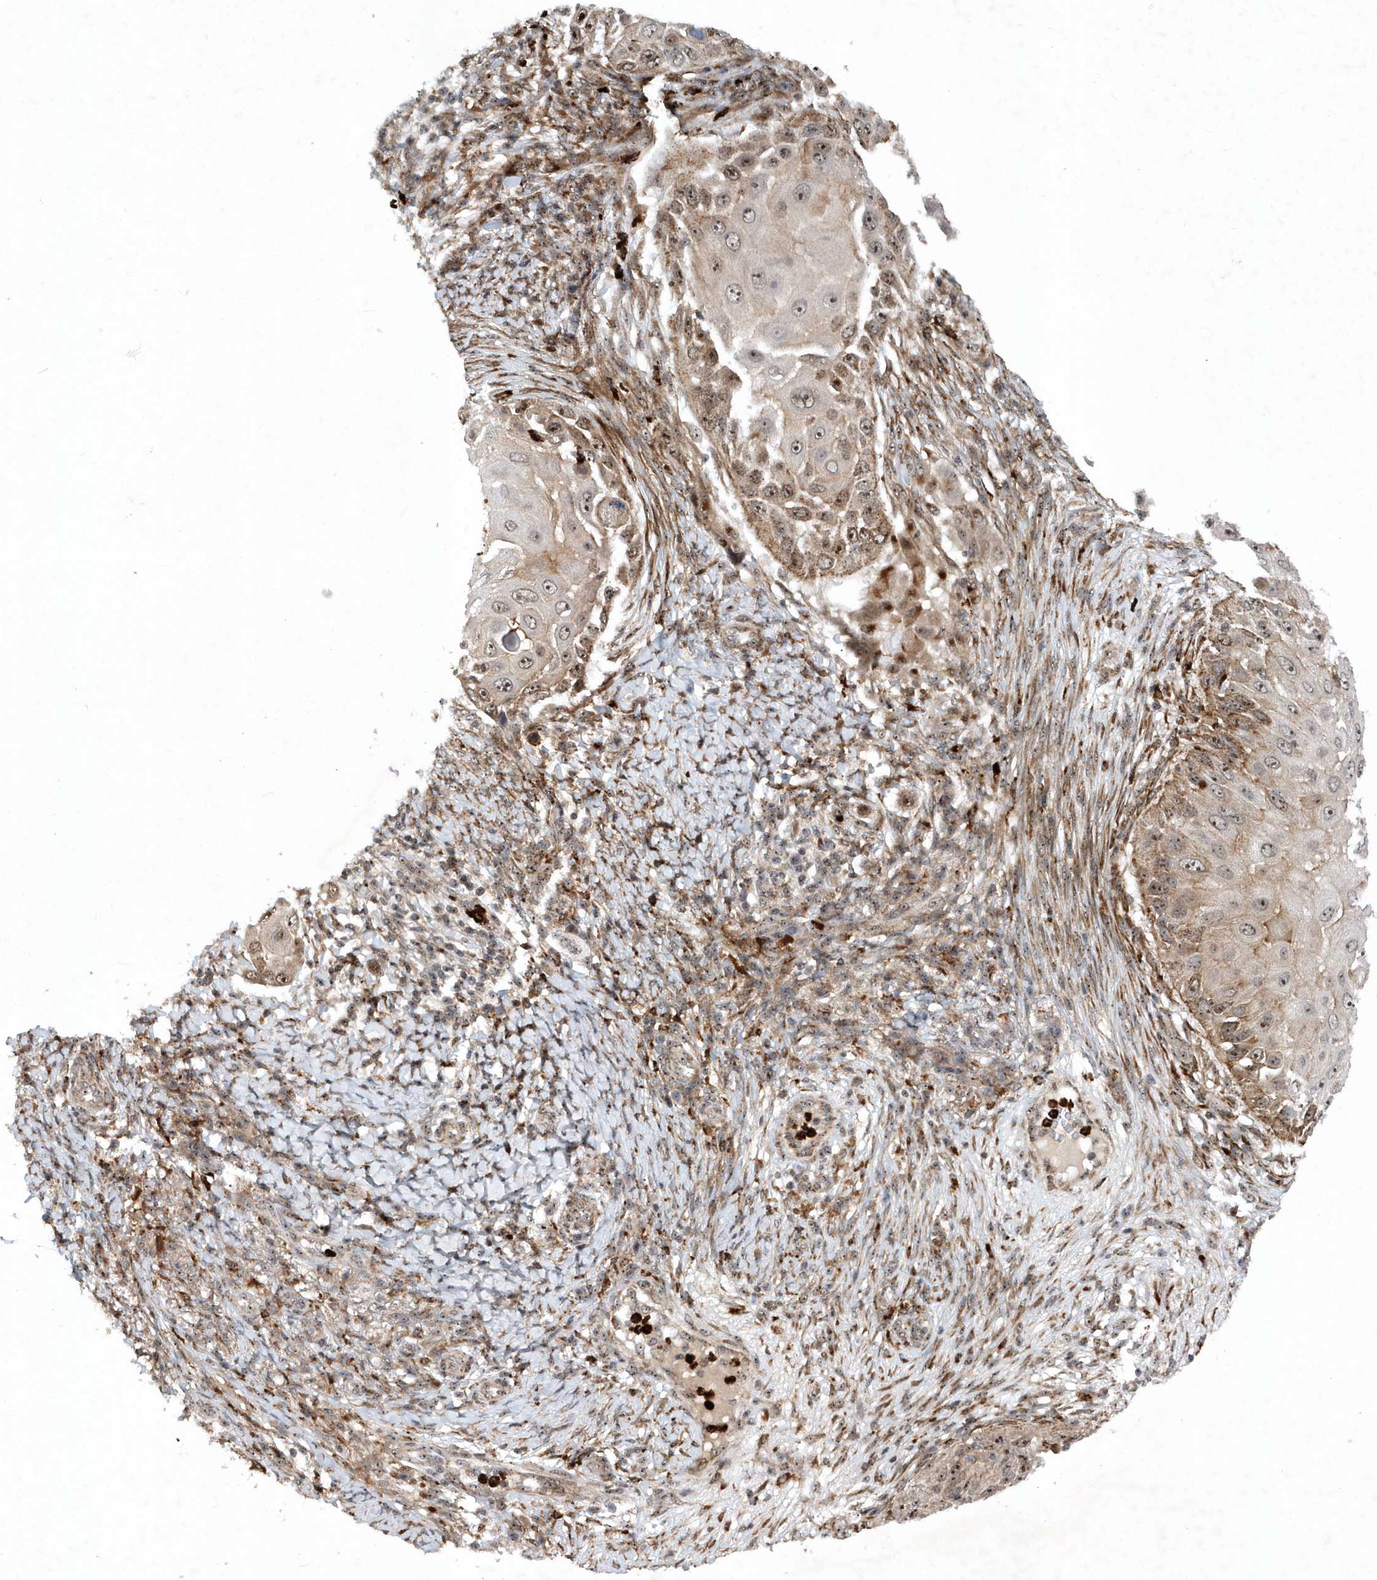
{"staining": {"intensity": "moderate", "quantity": ">75%", "location": "cytoplasmic/membranous,nuclear"}, "tissue": "skin cancer", "cell_type": "Tumor cells", "image_type": "cancer", "snomed": [{"axis": "morphology", "description": "Squamous cell carcinoma, NOS"}, {"axis": "topography", "description": "Skin"}], "caption": "Immunohistochemical staining of skin cancer (squamous cell carcinoma) reveals moderate cytoplasmic/membranous and nuclear protein staining in approximately >75% of tumor cells.", "gene": "SOWAHB", "patient": {"sex": "female", "age": 44}}